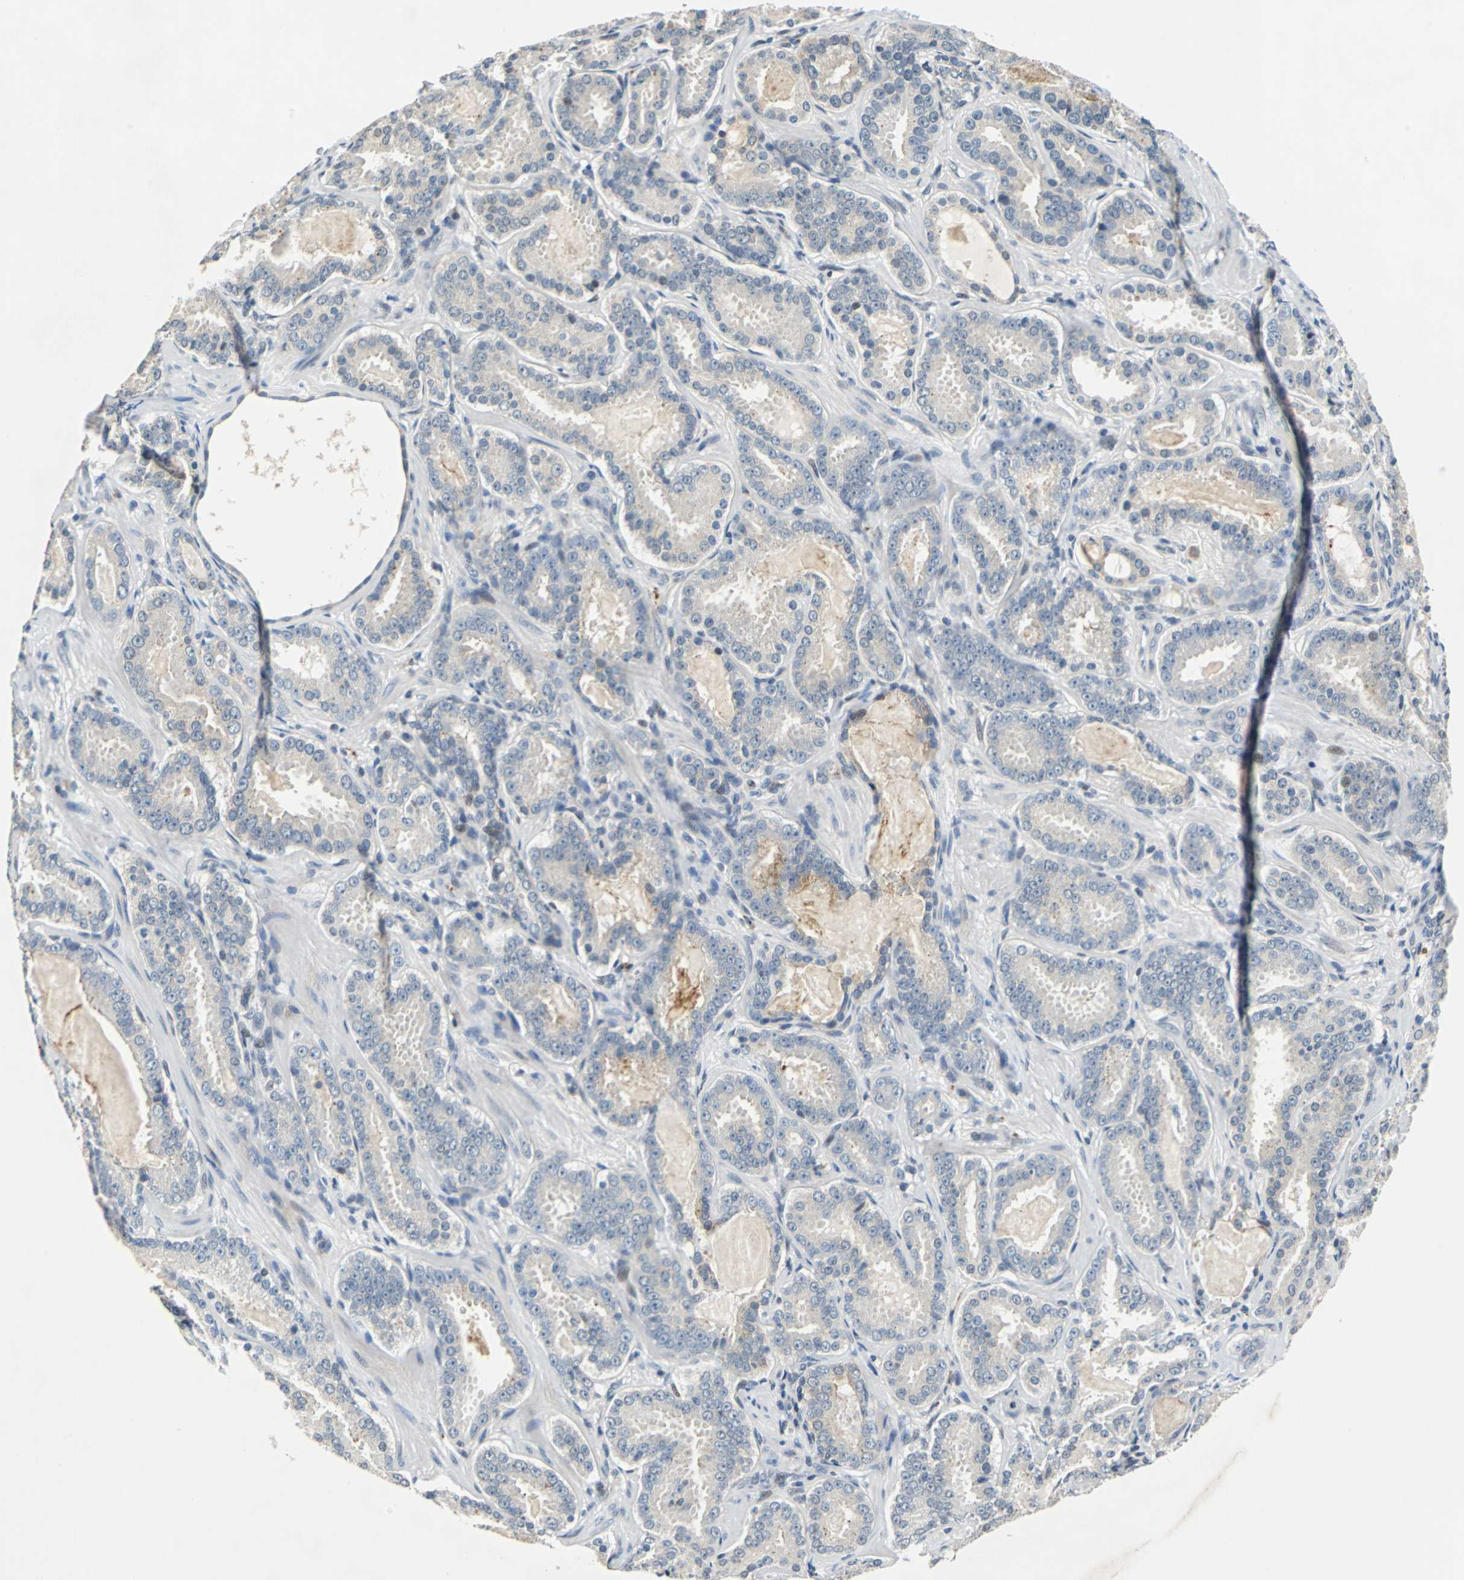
{"staining": {"intensity": "weak", "quantity": "<25%", "location": "cytoplasmic/membranous"}, "tissue": "prostate cancer", "cell_type": "Tumor cells", "image_type": "cancer", "snomed": [{"axis": "morphology", "description": "Adenocarcinoma, Low grade"}, {"axis": "topography", "description": "Prostate"}], "caption": "IHC image of prostate low-grade adenocarcinoma stained for a protein (brown), which shows no positivity in tumor cells.", "gene": "HCFC2", "patient": {"sex": "male", "age": 59}}